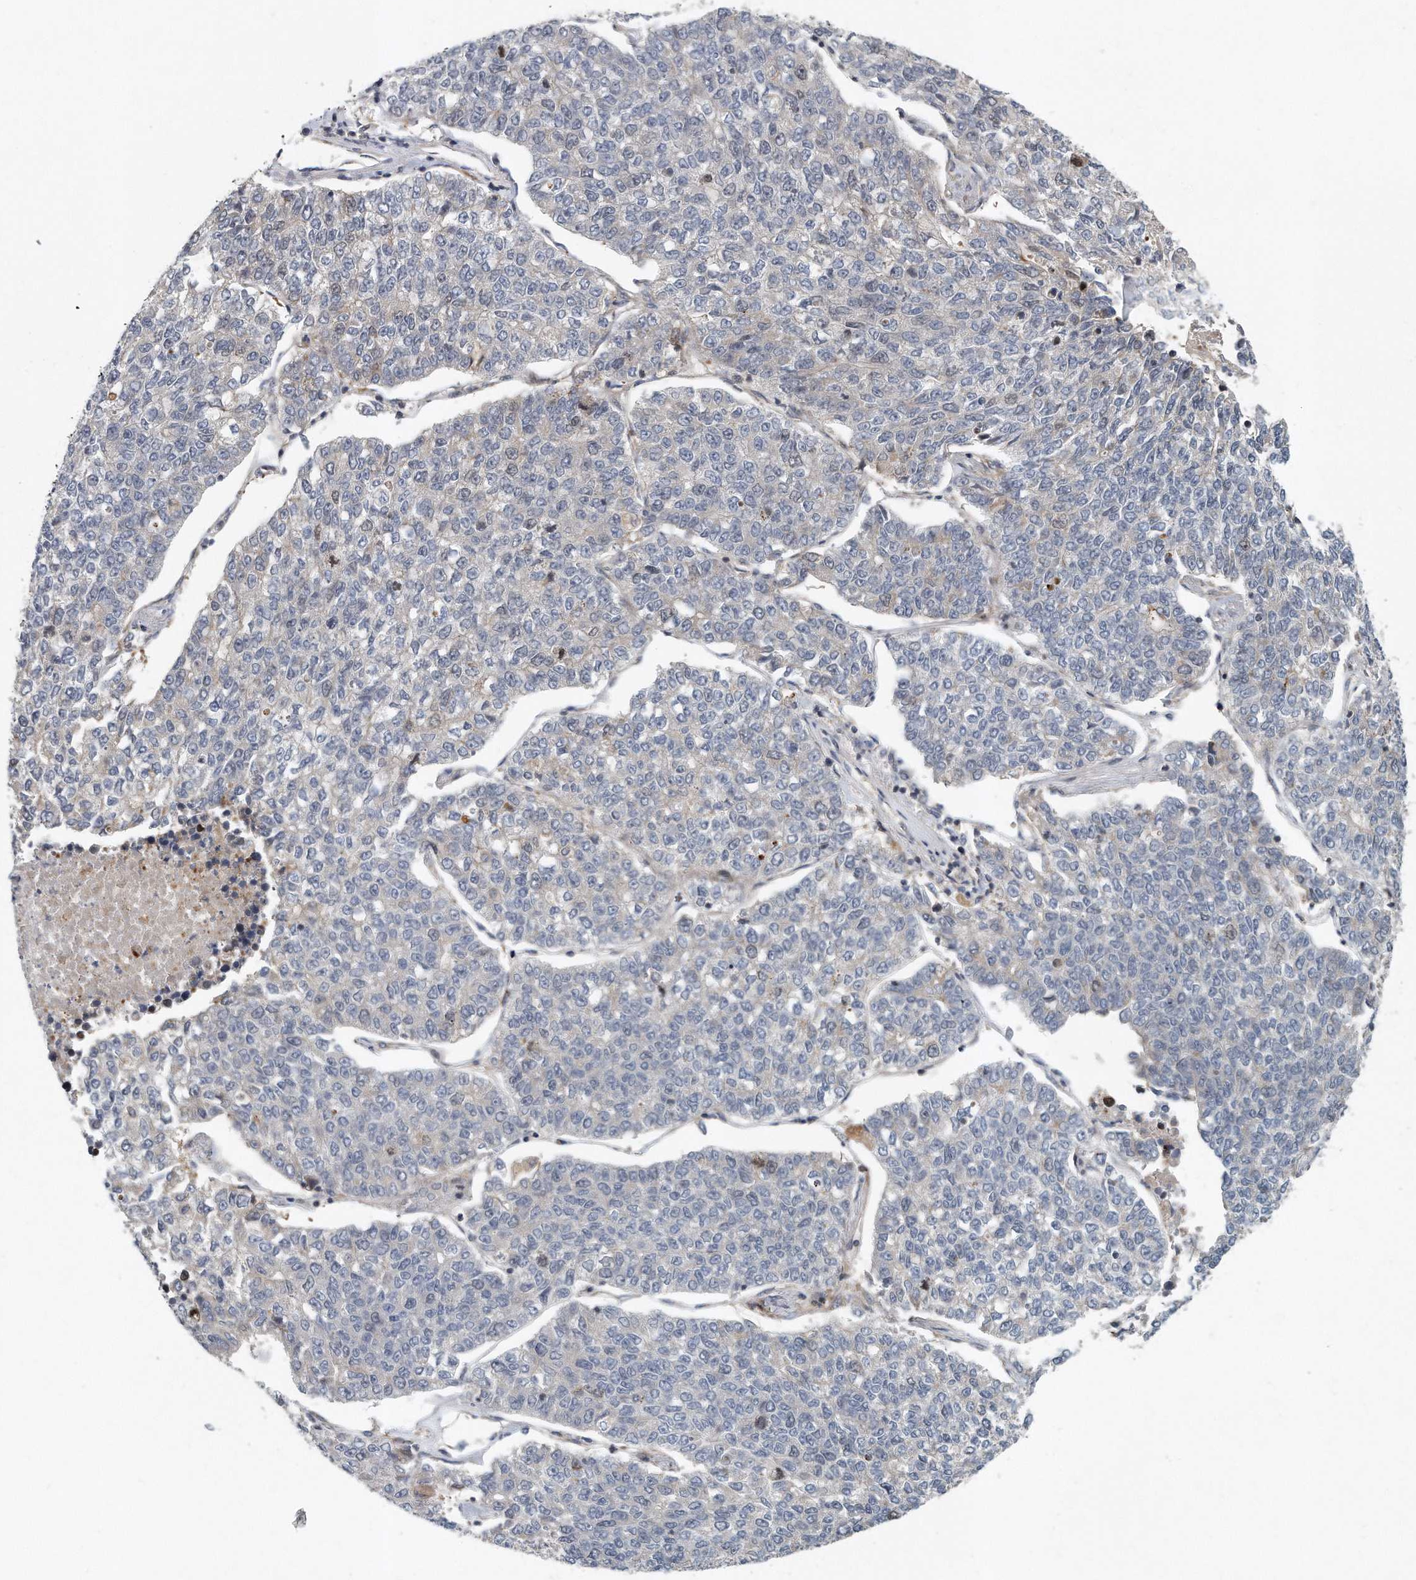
{"staining": {"intensity": "negative", "quantity": "none", "location": "none"}, "tissue": "lung cancer", "cell_type": "Tumor cells", "image_type": "cancer", "snomed": [{"axis": "morphology", "description": "Adenocarcinoma, NOS"}, {"axis": "topography", "description": "Lung"}], "caption": "Immunohistochemical staining of lung cancer (adenocarcinoma) demonstrates no significant expression in tumor cells. The staining was performed using DAB to visualize the protein expression in brown, while the nuclei were stained in blue with hematoxylin (Magnification: 20x).", "gene": "PCDH8", "patient": {"sex": "male", "age": 49}}